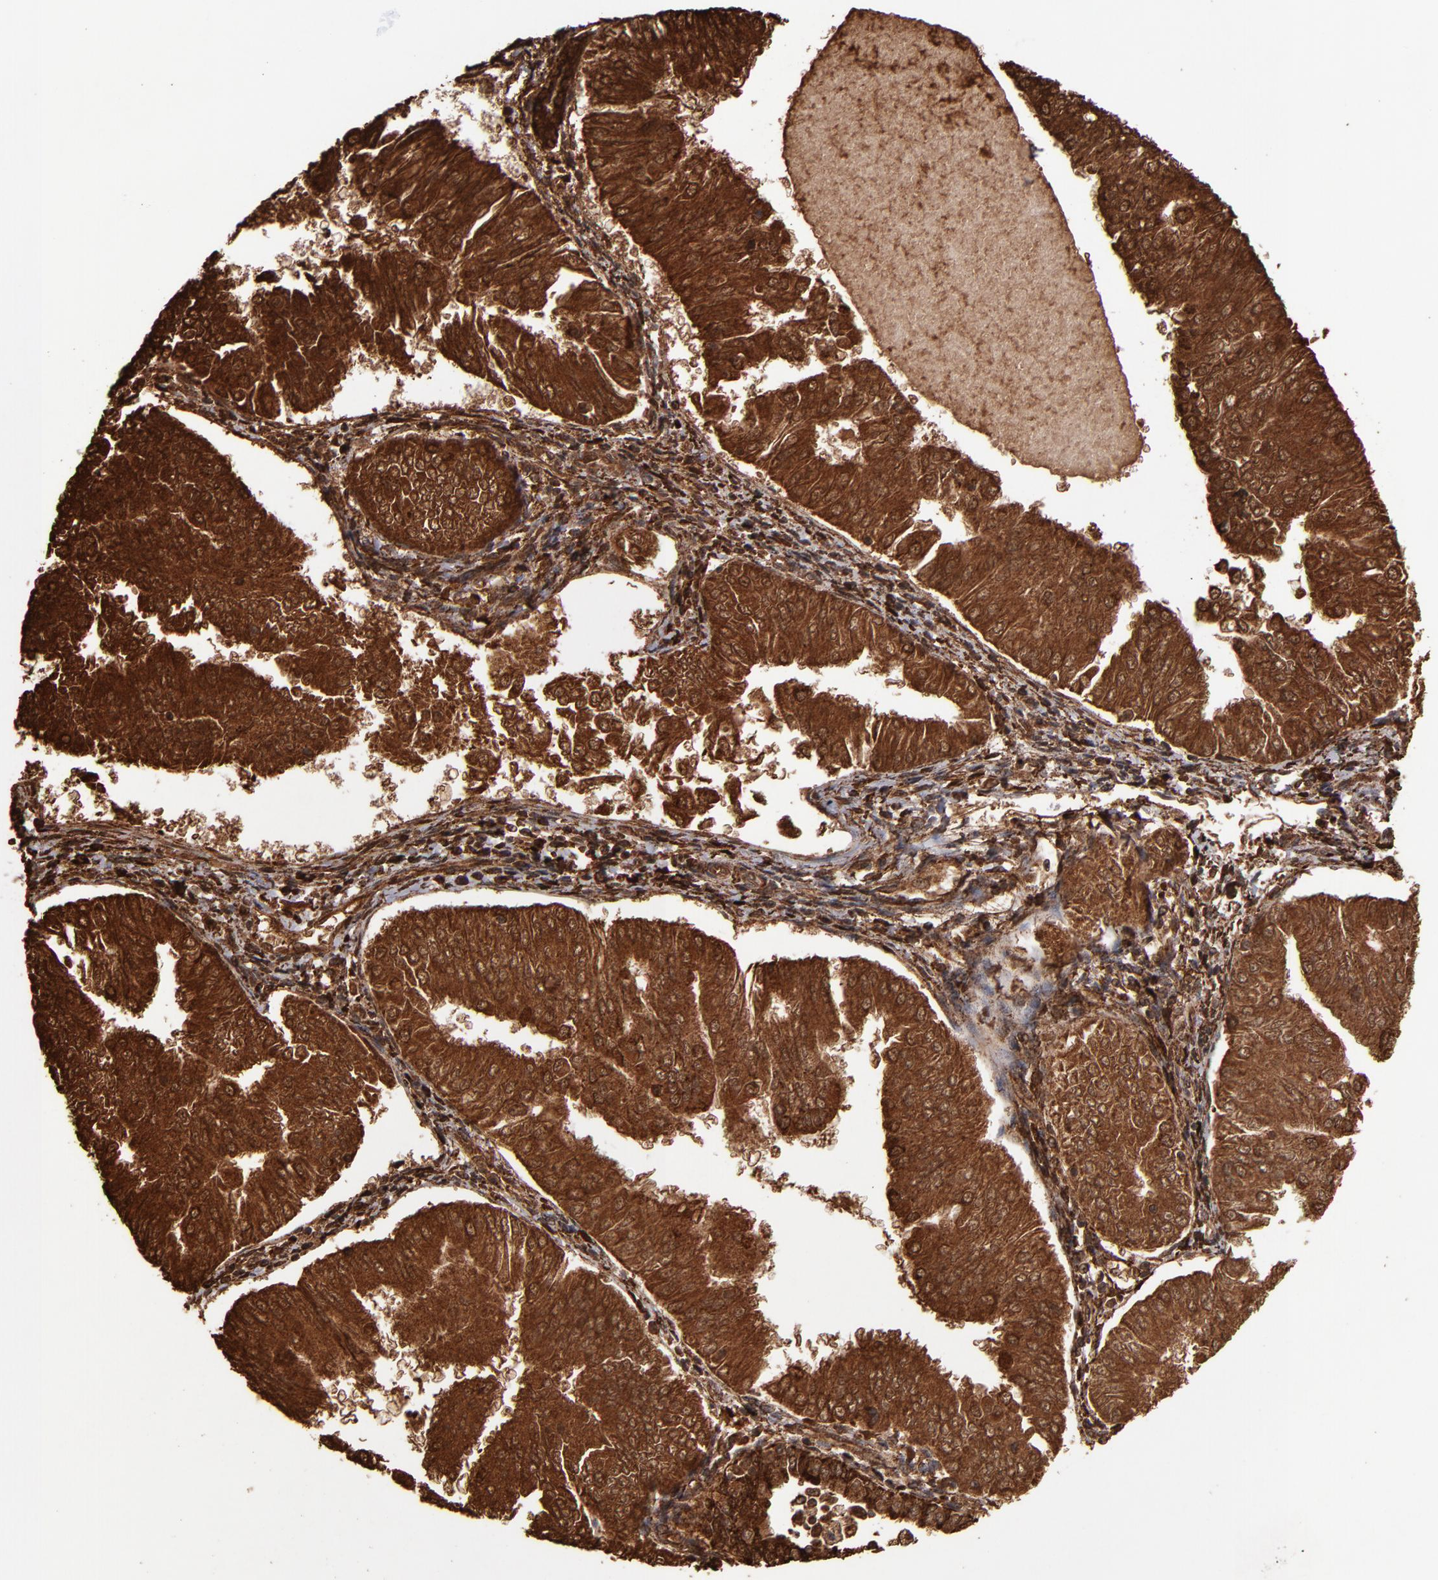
{"staining": {"intensity": "strong", "quantity": ">75%", "location": "cytoplasmic/membranous"}, "tissue": "endometrial cancer", "cell_type": "Tumor cells", "image_type": "cancer", "snomed": [{"axis": "morphology", "description": "Adenocarcinoma, NOS"}, {"axis": "topography", "description": "Endometrium"}], "caption": "An image showing strong cytoplasmic/membranous positivity in about >75% of tumor cells in endometrial cancer, as visualized by brown immunohistochemical staining.", "gene": "SOD2", "patient": {"sex": "female", "age": 53}}